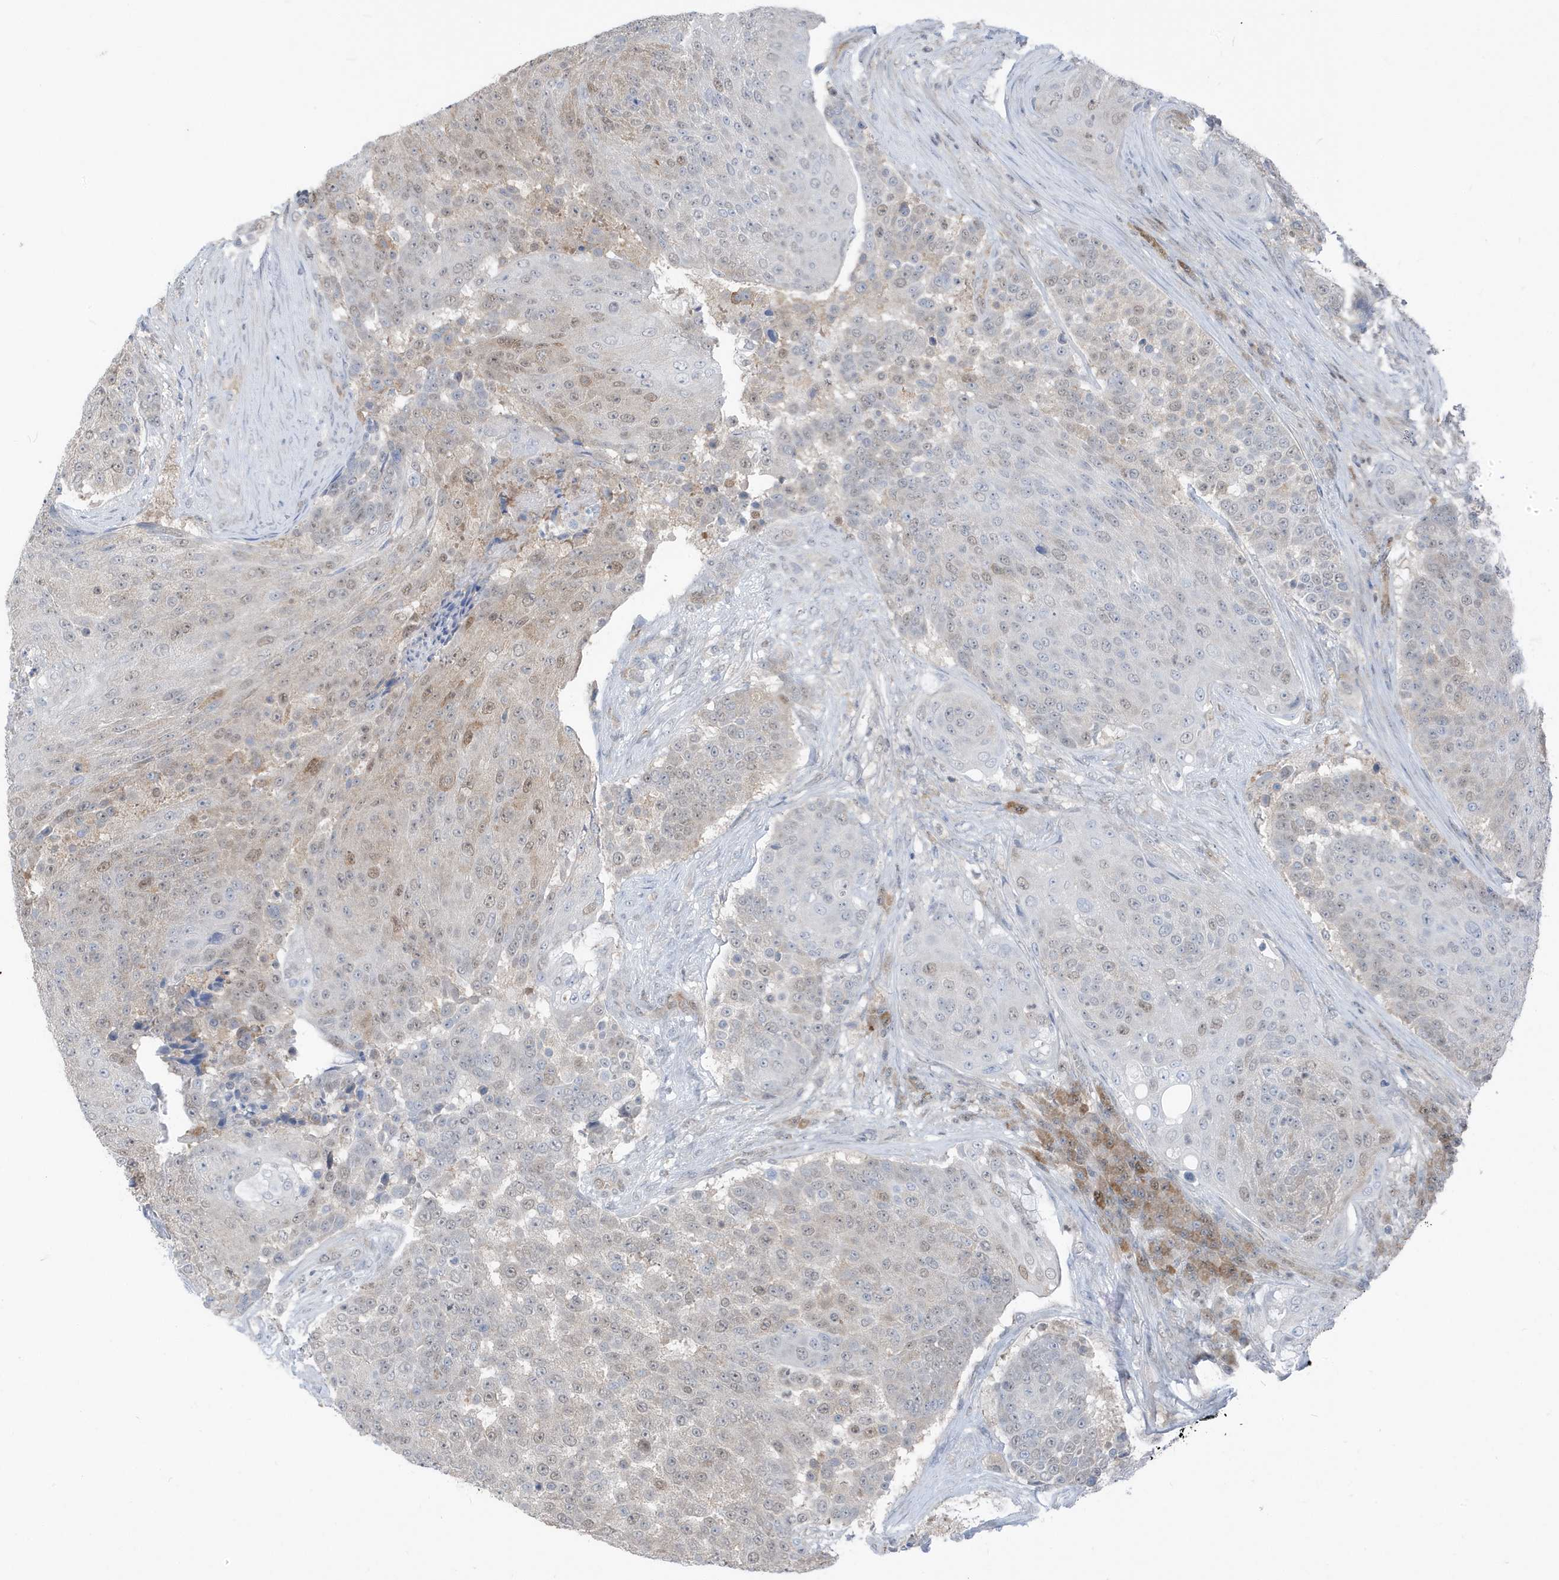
{"staining": {"intensity": "moderate", "quantity": "<25%", "location": "cytoplasmic/membranous,nuclear"}, "tissue": "urothelial cancer", "cell_type": "Tumor cells", "image_type": "cancer", "snomed": [{"axis": "morphology", "description": "Urothelial carcinoma, High grade"}, {"axis": "topography", "description": "Urinary bladder"}], "caption": "The image shows a brown stain indicating the presence of a protein in the cytoplasmic/membranous and nuclear of tumor cells in urothelial cancer.", "gene": "NCOA7", "patient": {"sex": "female", "age": 63}}